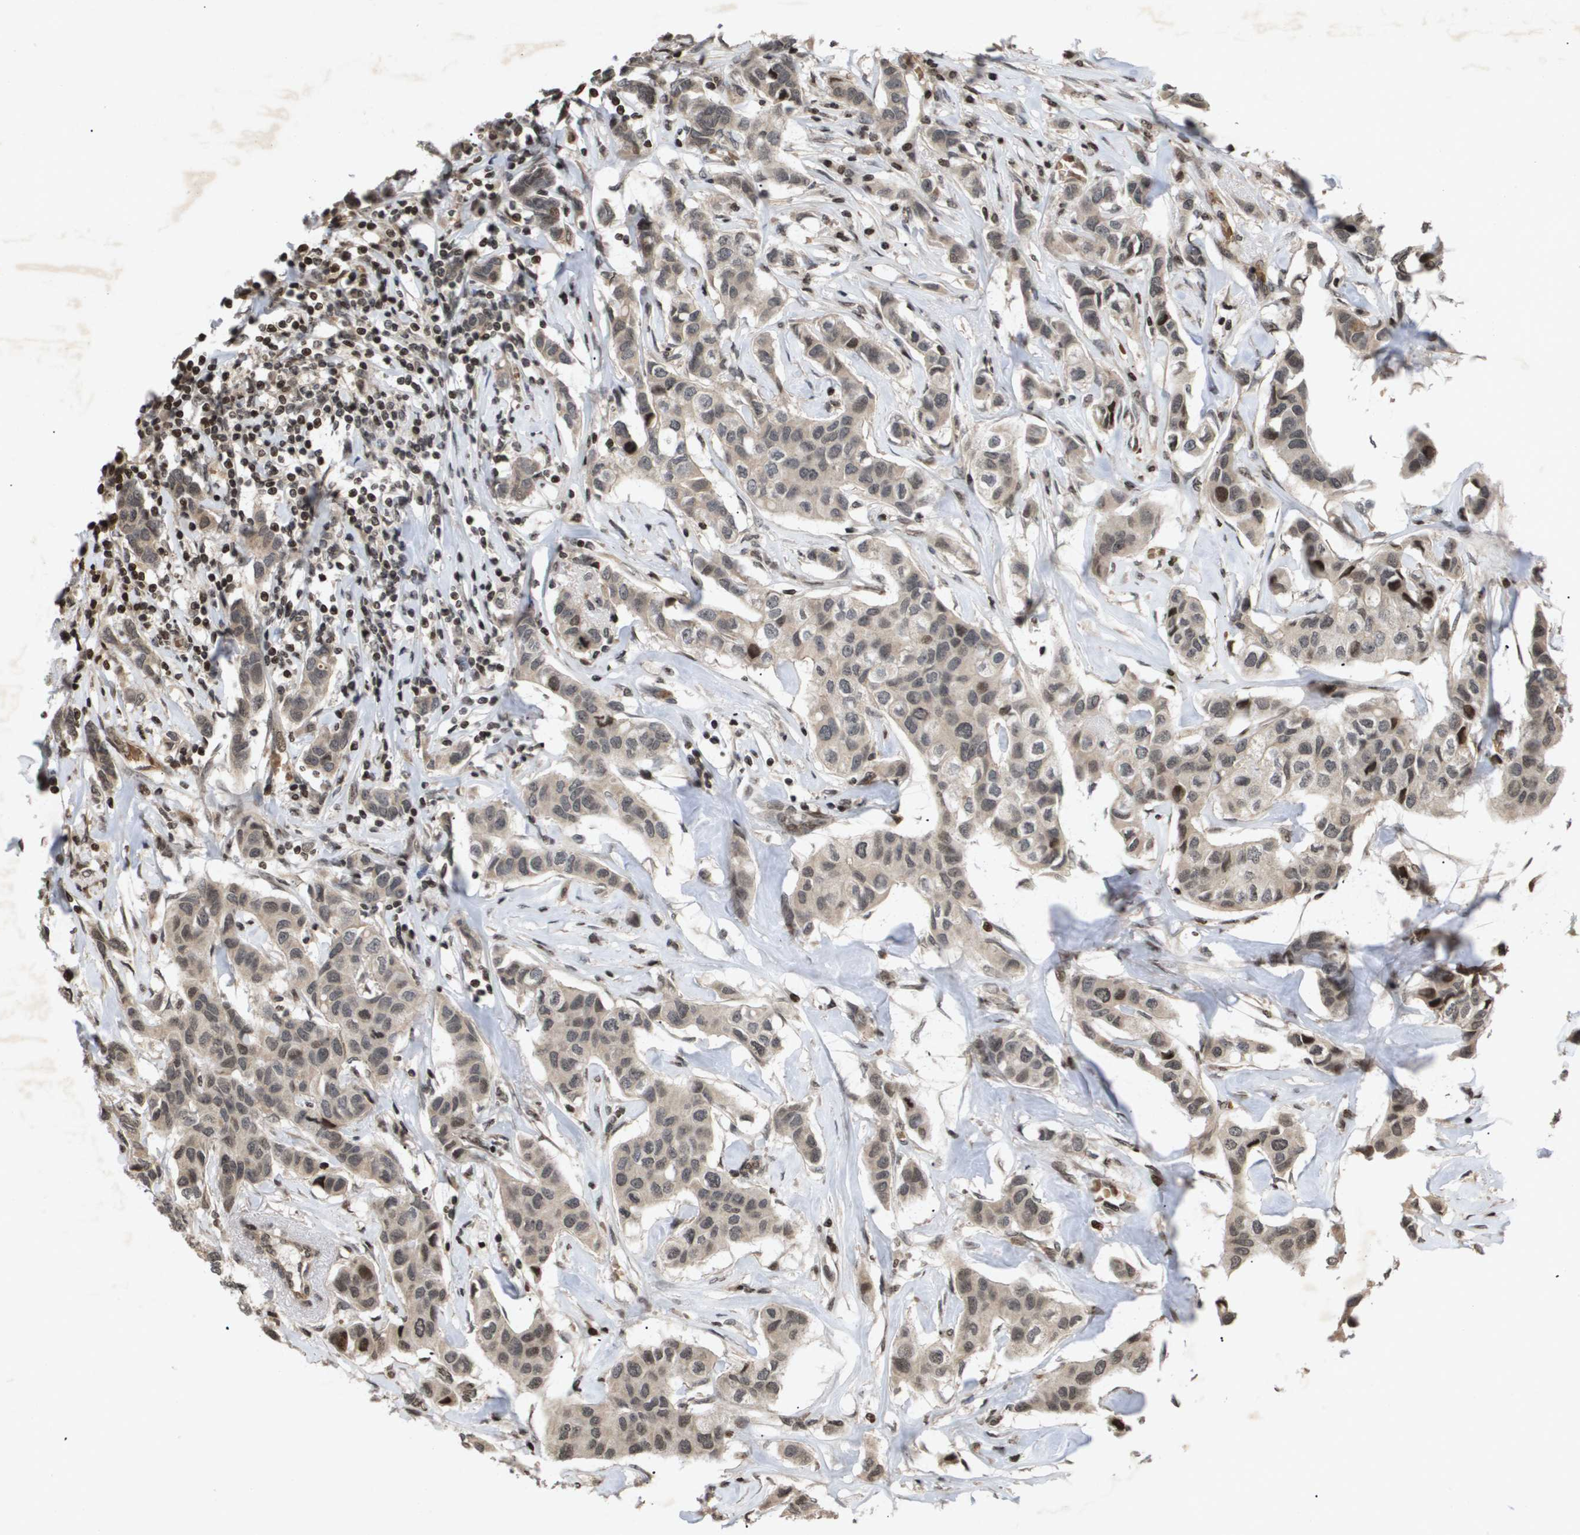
{"staining": {"intensity": "weak", "quantity": ">75%", "location": "cytoplasmic/membranous"}, "tissue": "breast cancer", "cell_type": "Tumor cells", "image_type": "cancer", "snomed": [{"axis": "morphology", "description": "Duct carcinoma"}, {"axis": "topography", "description": "Breast"}], "caption": "Immunohistochemistry photomicrograph of neoplastic tissue: breast infiltrating ductal carcinoma stained using immunohistochemistry reveals low levels of weak protein expression localized specifically in the cytoplasmic/membranous of tumor cells, appearing as a cytoplasmic/membranous brown color.", "gene": "HSPA6", "patient": {"sex": "female", "age": 80}}